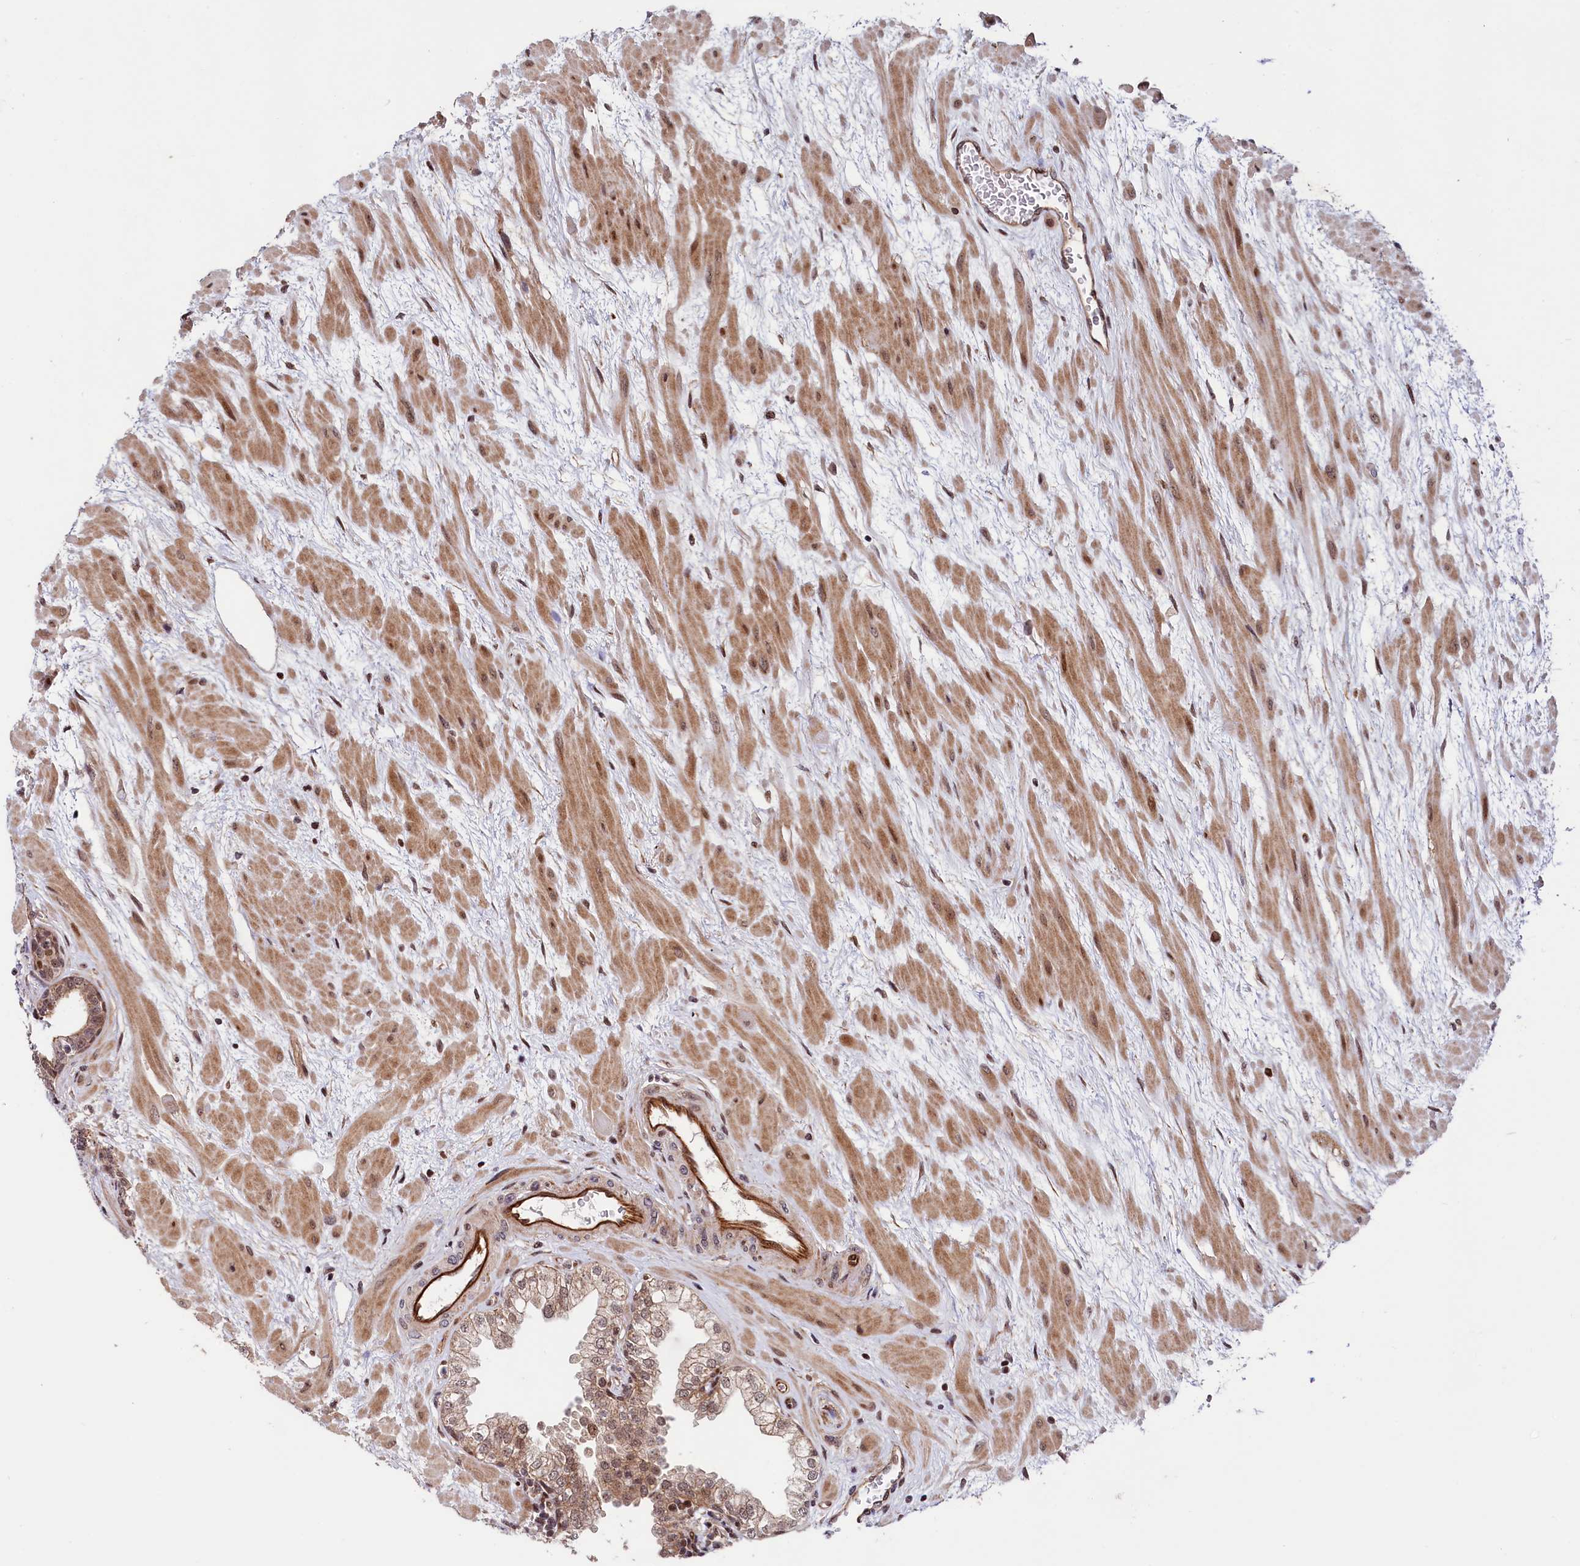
{"staining": {"intensity": "moderate", "quantity": ">75%", "location": "cytoplasmic/membranous,nuclear"}, "tissue": "prostate", "cell_type": "Glandular cells", "image_type": "normal", "snomed": [{"axis": "morphology", "description": "Normal tissue, NOS"}, {"axis": "topography", "description": "Prostate"}], "caption": "Immunohistochemistry (IHC) micrograph of normal prostate: human prostate stained using IHC demonstrates medium levels of moderate protein expression localized specifically in the cytoplasmic/membranous,nuclear of glandular cells, appearing as a cytoplasmic/membranous,nuclear brown color.", "gene": "LEO1", "patient": {"sex": "male", "age": 48}}